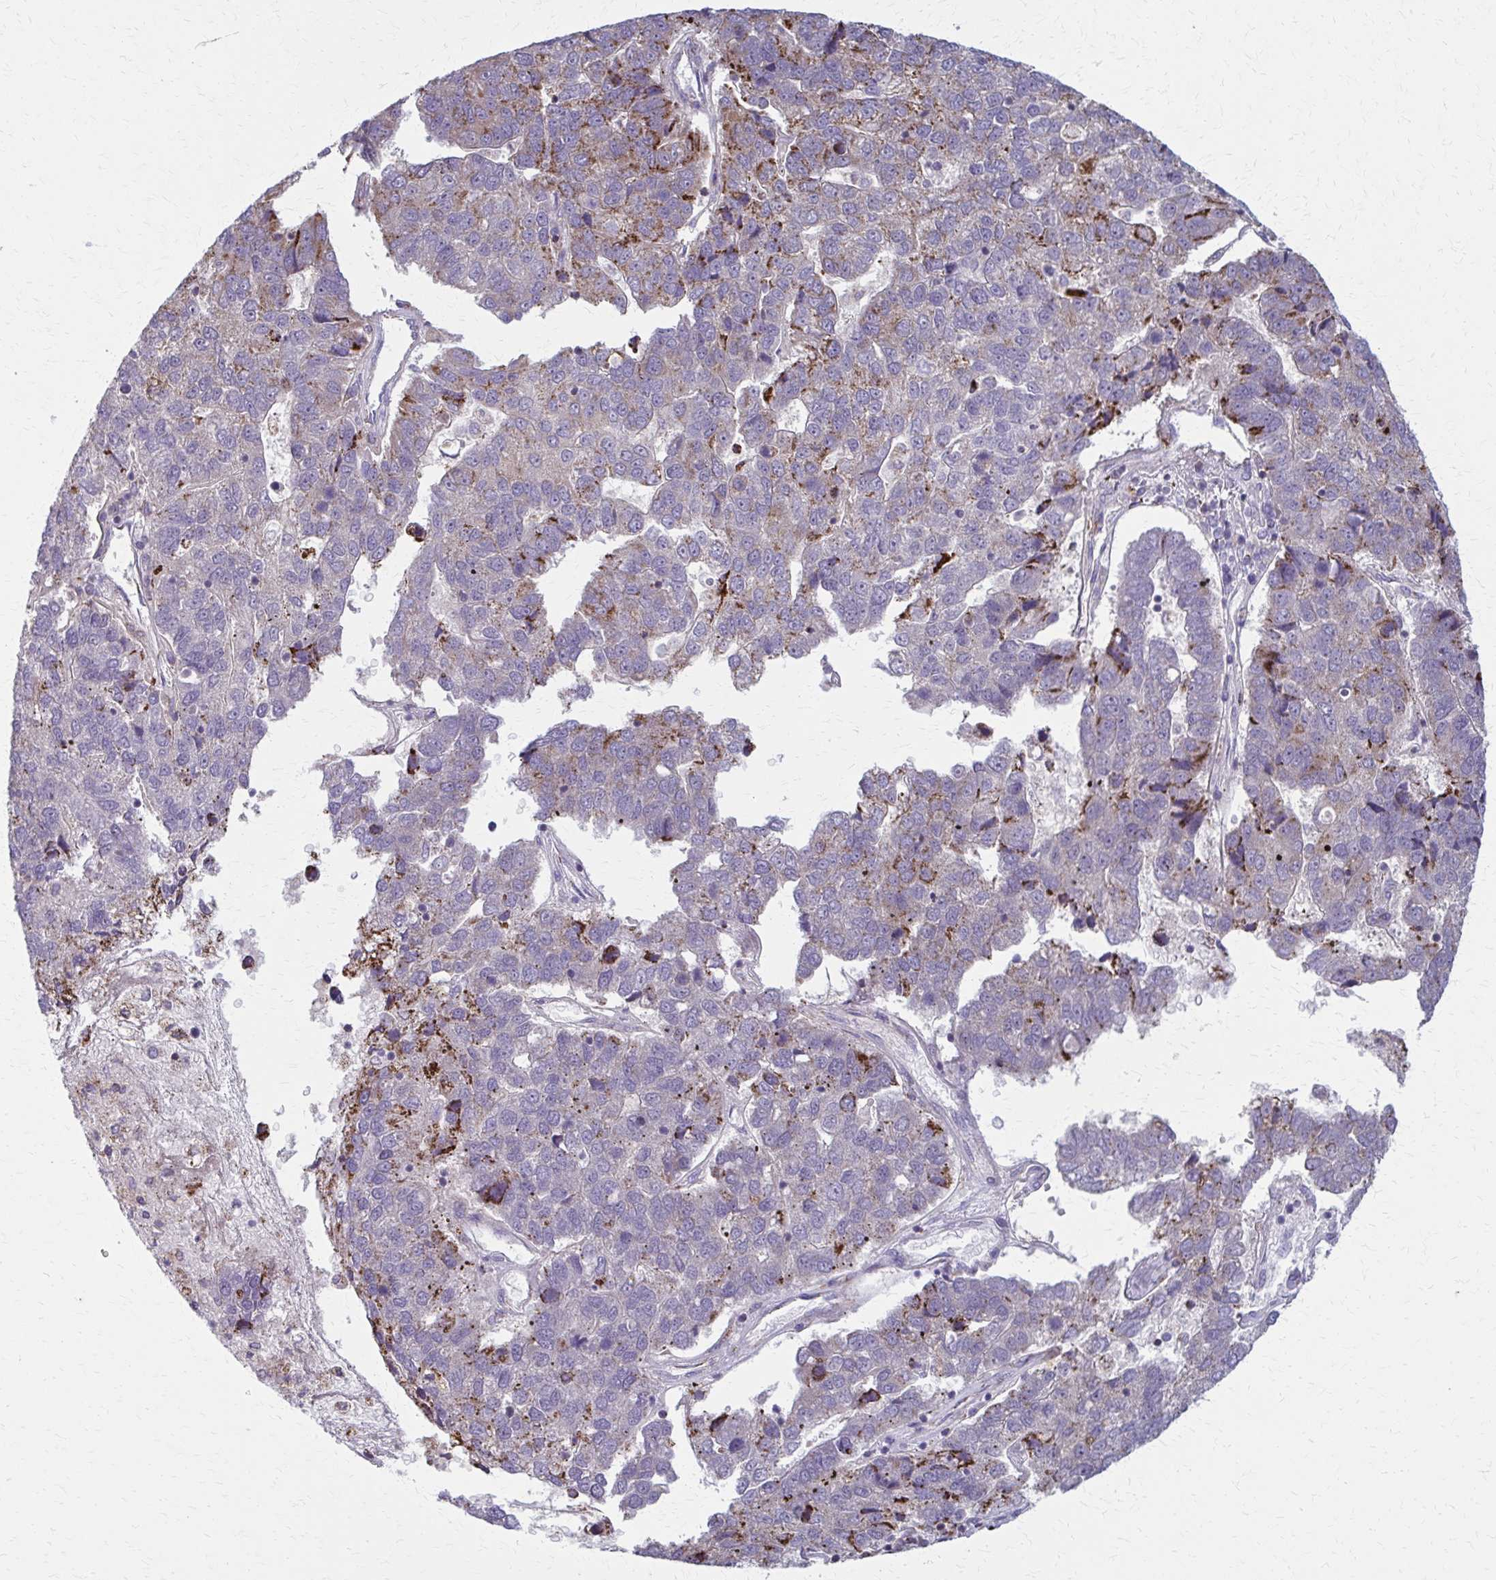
{"staining": {"intensity": "negative", "quantity": "none", "location": "none"}, "tissue": "pancreatic cancer", "cell_type": "Tumor cells", "image_type": "cancer", "snomed": [{"axis": "morphology", "description": "Adenocarcinoma, NOS"}, {"axis": "topography", "description": "Pancreas"}], "caption": "Immunohistochemical staining of human adenocarcinoma (pancreatic) demonstrates no significant positivity in tumor cells. (DAB (3,3'-diaminobenzidine) IHC visualized using brightfield microscopy, high magnification).", "gene": "TVP23A", "patient": {"sex": "female", "age": 61}}